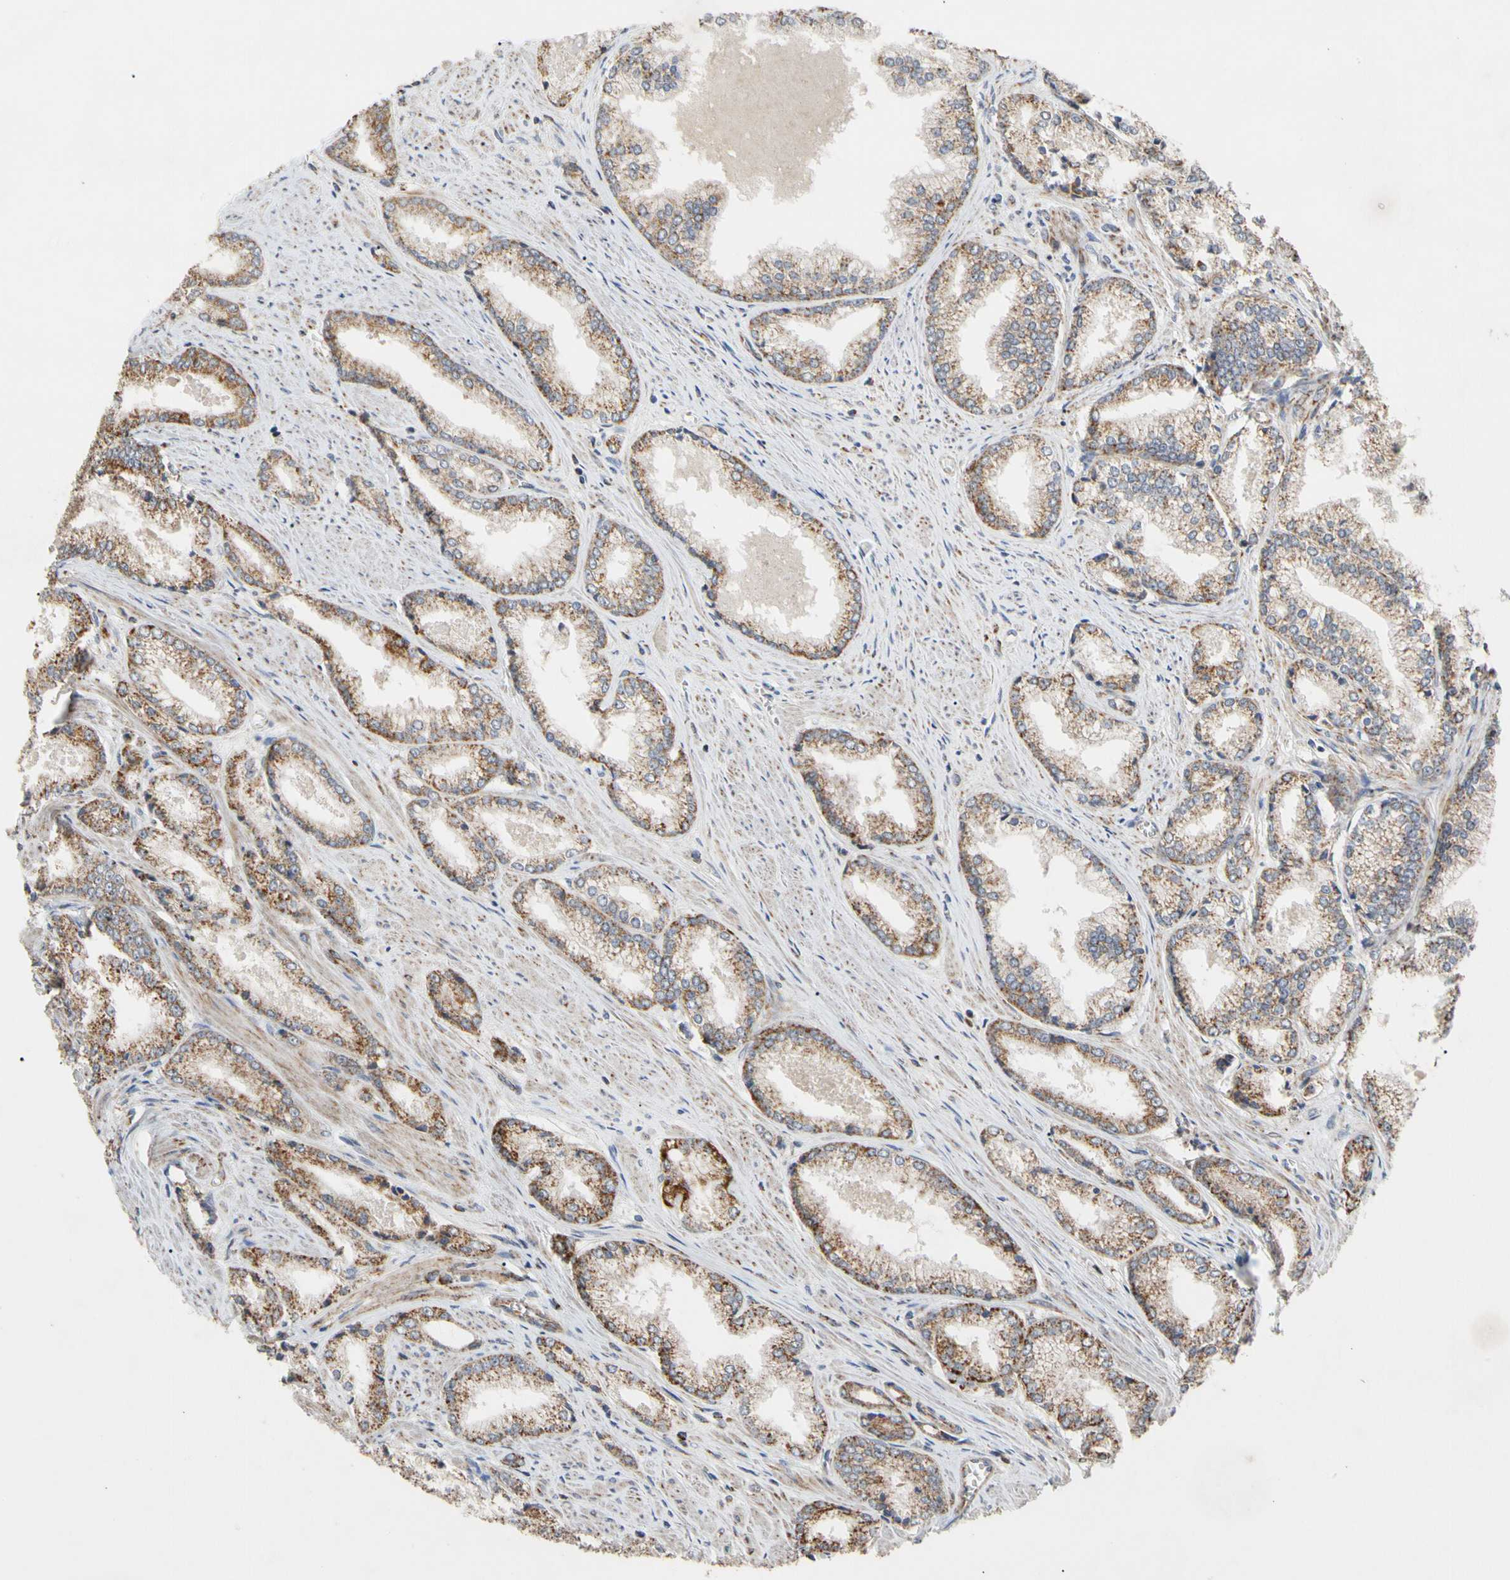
{"staining": {"intensity": "moderate", "quantity": ">75%", "location": "cytoplasmic/membranous"}, "tissue": "prostate cancer", "cell_type": "Tumor cells", "image_type": "cancer", "snomed": [{"axis": "morphology", "description": "Adenocarcinoma, Low grade"}, {"axis": "topography", "description": "Prostate"}], "caption": "This is a micrograph of IHC staining of prostate cancer (low-grade adenocarcinoma), which shows moderate expression in the cytoplasmic/membranous of tumor cells.", "gene": "GPD2", "patient": {"sex": "male", "age": 64}}